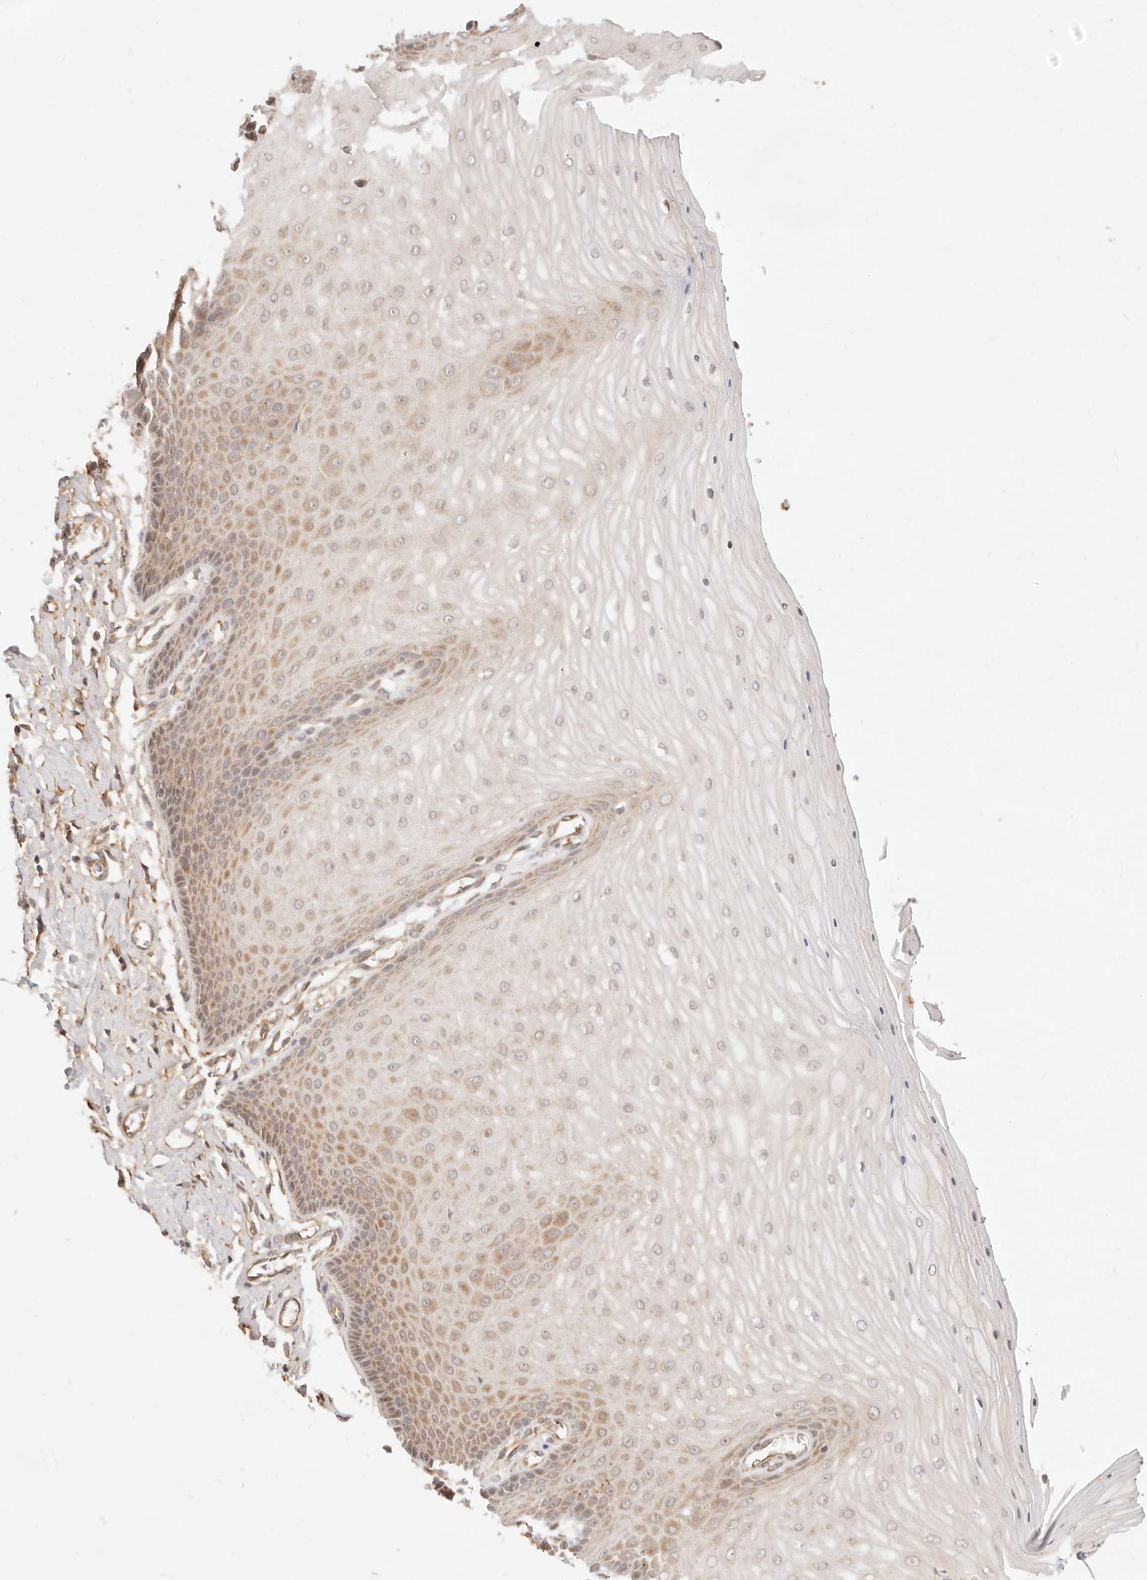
{"staining": {"intensity": "moderate", "quantity": "25%-75%", "location": "cytoplasmic/membranous"}, "tissue": "cervix", "cell_type": "Glandular cells", "image_type": "normal", "snomed": [{"axis": "morphology", "description": "Normal tissue, NOS"}, {"axis": "topography", "description": "Cervix"}], "caption": "Moderate cytoplasmic/membranous positivity for a protein is appreciated in about 25%-75% of glandular cells of benign cervix using immunohistochemistry.", "gene": "UBXN10", "patient": {"sex": "female", "age": 55}}